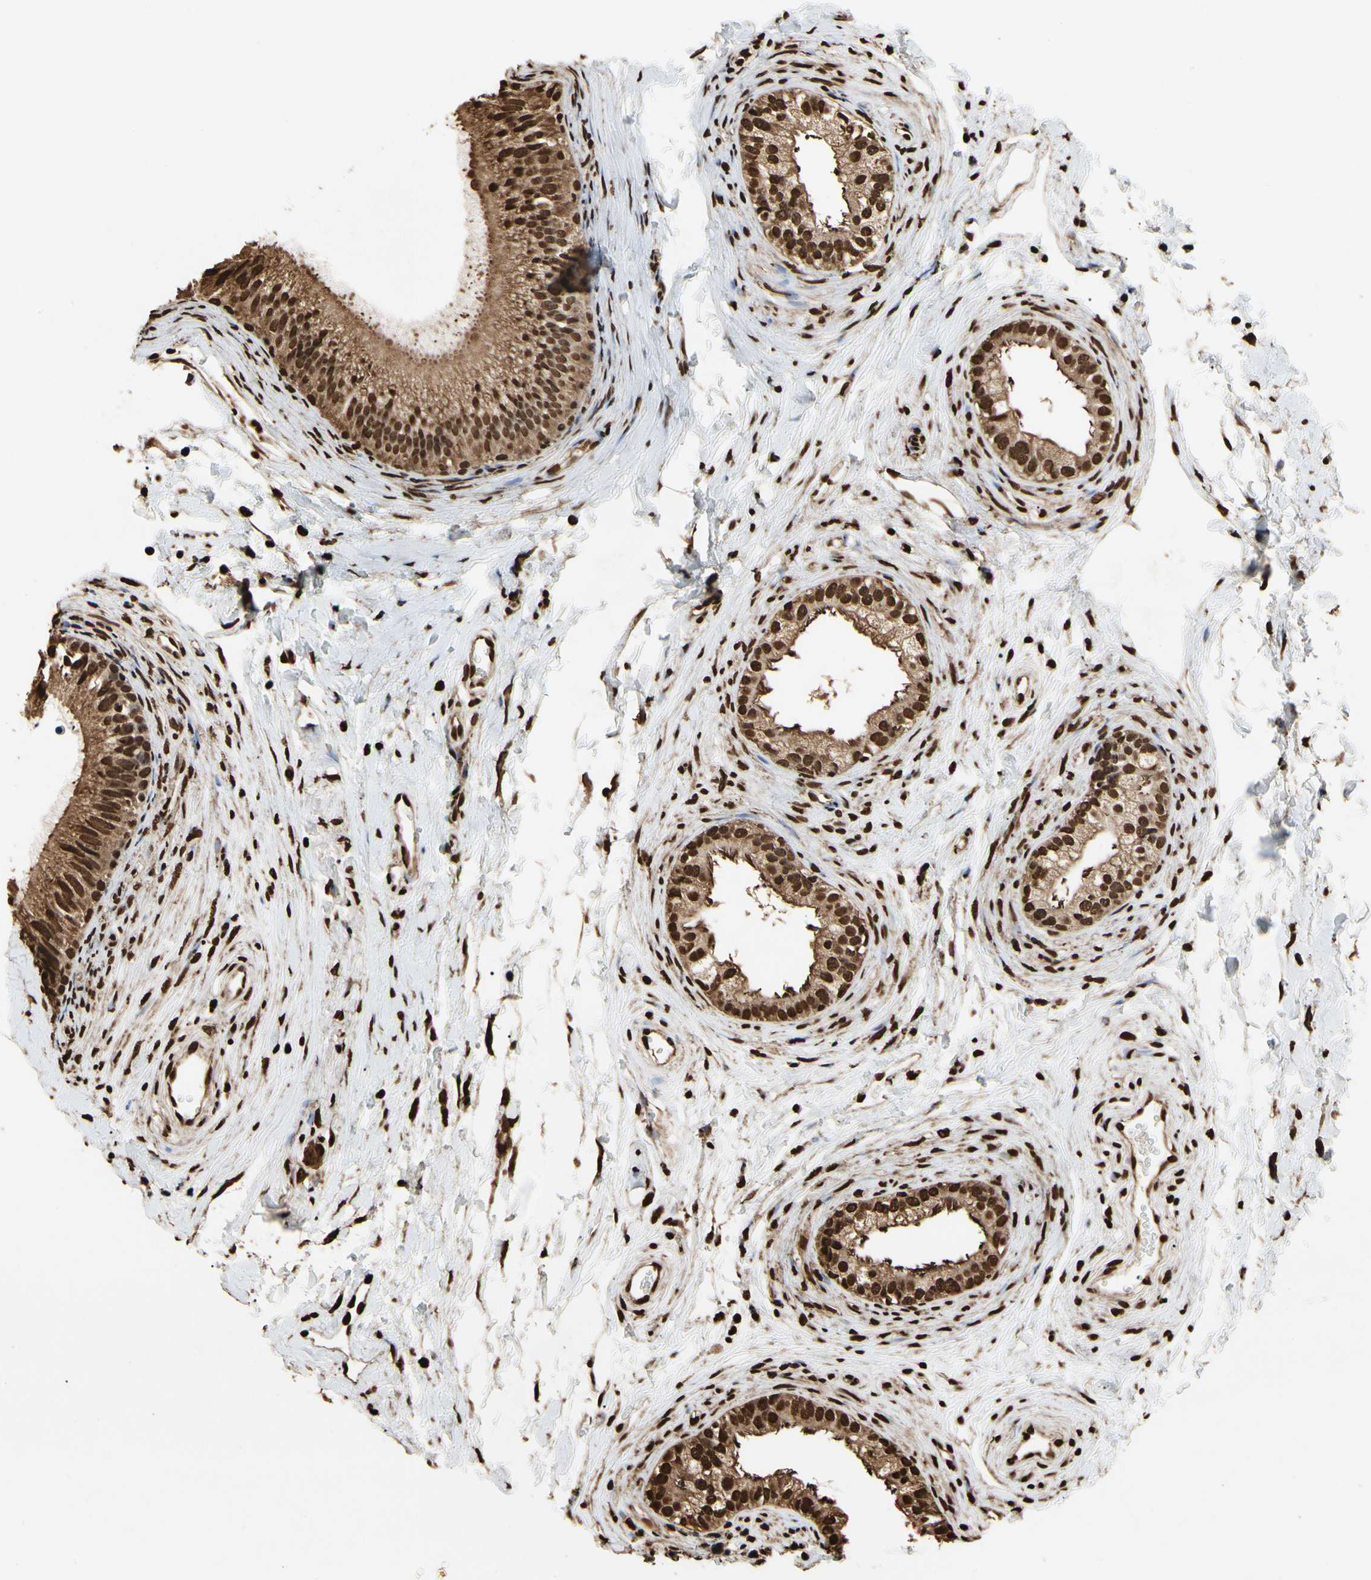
{"staining": {"intensity": "strong", "quantity": ">75%", "location": "cytoplasmic/membranous,nuclear"}, "tissue": "epididymis", "cell_type": "Glandular cells", "image_type": "normal", "snomed": [{"axis": "morphology", "description": "Normal tissue, NOS"}, {"axis": "topography", "description": "Epididymis"}], "caption": "DAB (3,3'-diaminobenzidine) immunohistochemical staining of benign human epididymis shows strong cytoplasmic/membranous,nuclear protein positivity in about >75% of glandular cells.", "gene": "HNRNPK", "patient": {"sex": "male", "age": 56}}